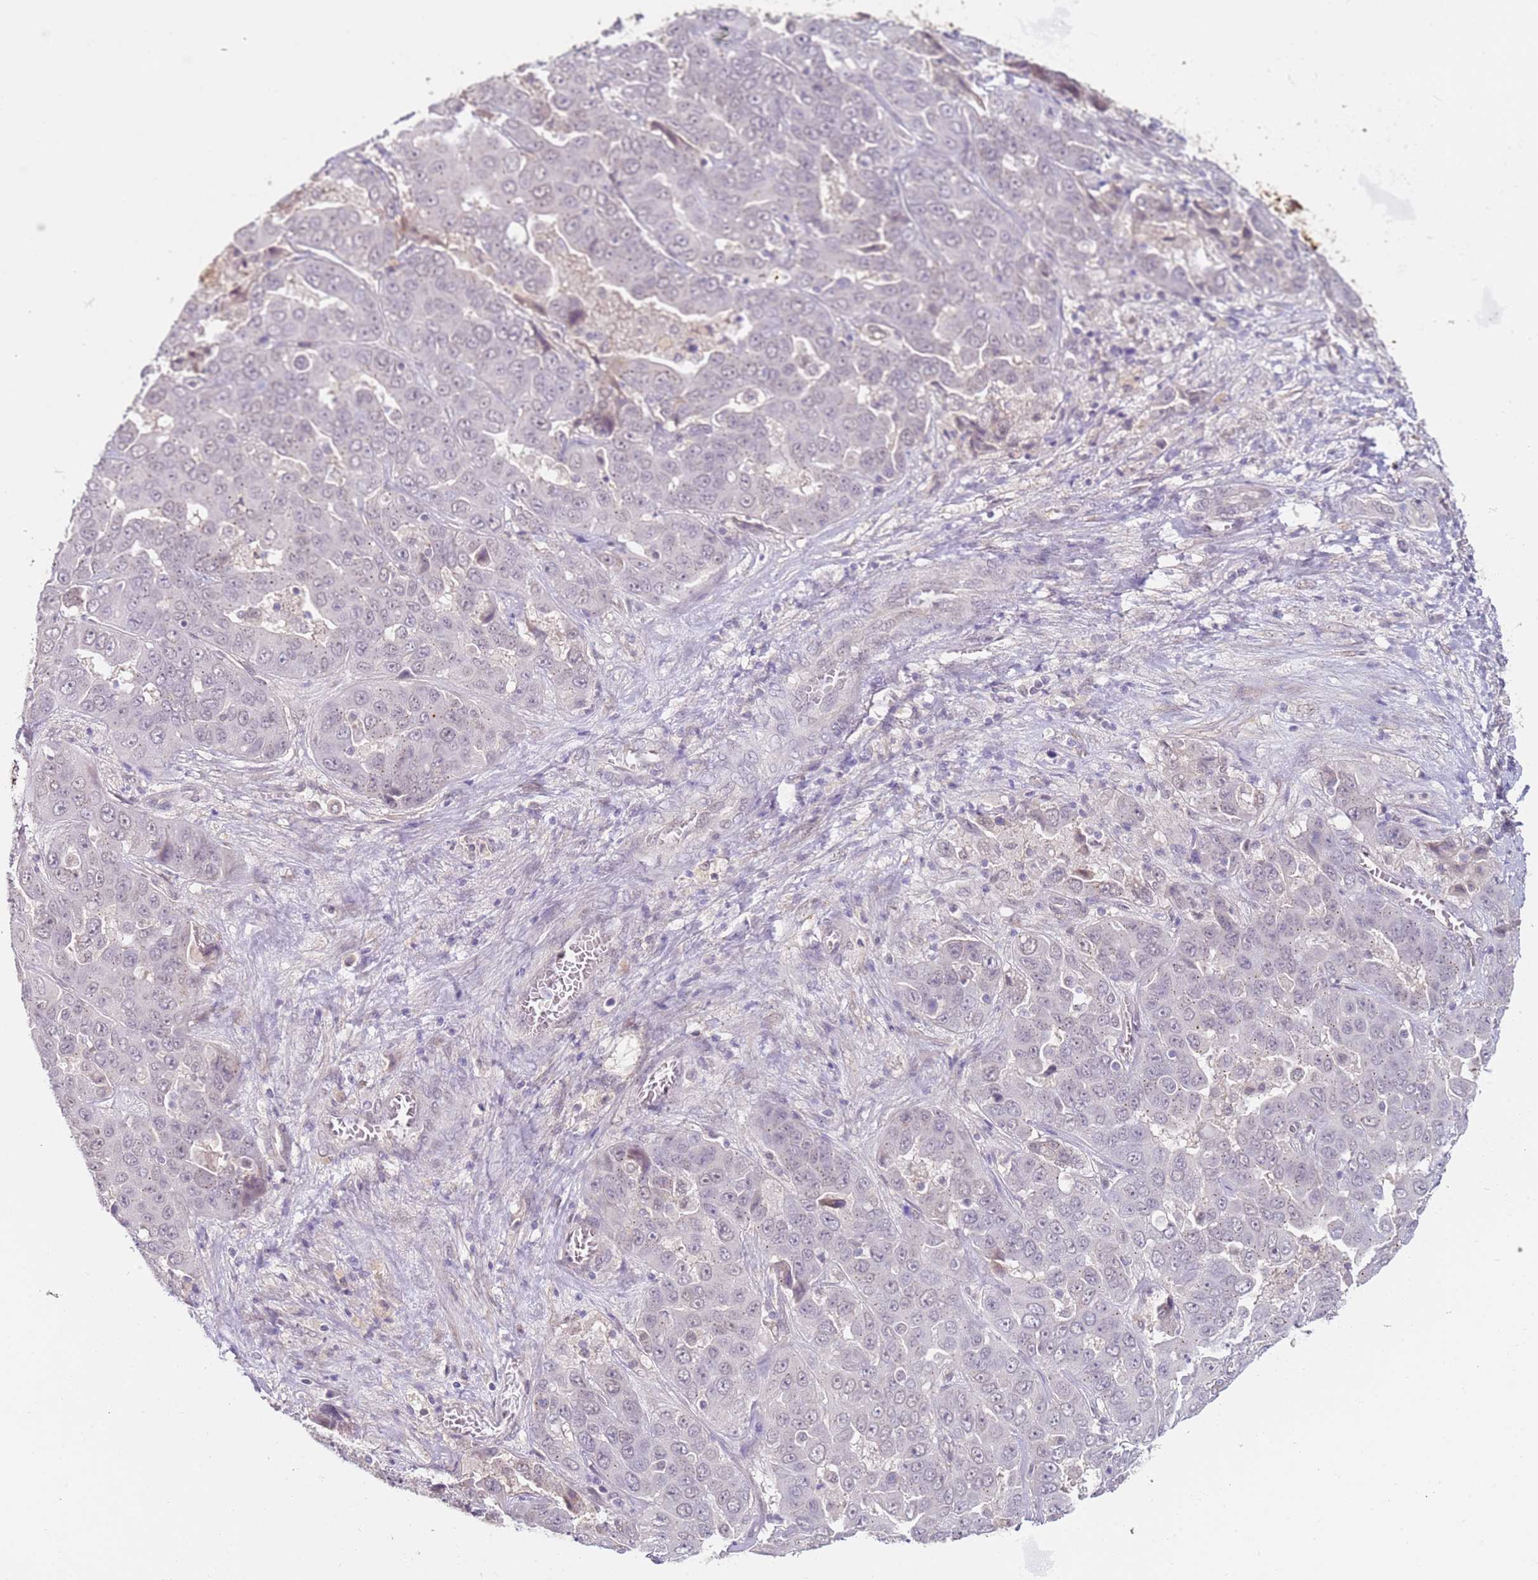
{"staining": {"intensity": "negative", "quantity": "none", "location": "none"}, "tissue": "liver cancer", "cell_type": "Tumor cells", "image_type": "cancer", "snomed": [{"axis": "morphology", "description": "Cholangiocarcinoma"}, {"axis": "topography", "description": "Liver"}], "caption": "Tumor cells show no significant expression in cholangiocarcinoma (liver).", "gene": "WDR93", "patient": {"sex": "female", "age": 52}}